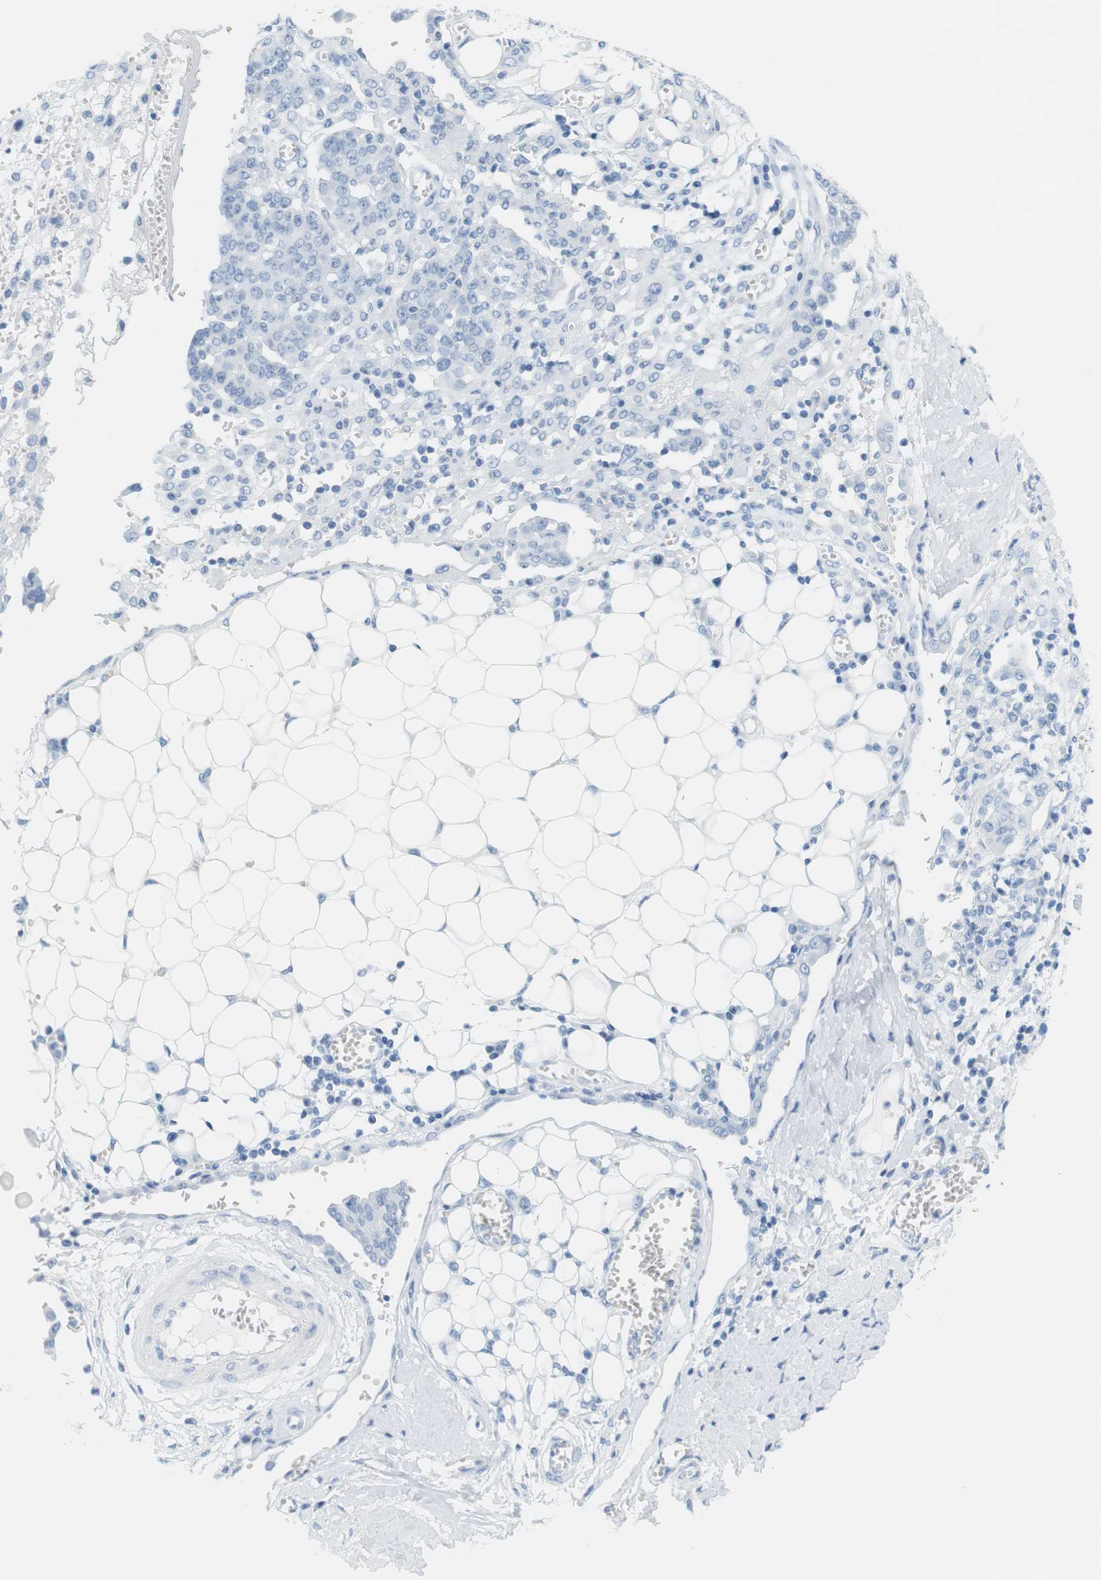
{"staining": {"intensity": "negative", "quantity": "none", "location": "none"}, "tissue": "ovarian cancer", "cell_type": "Tumor cells", "image_type": "cancer", "snomed": [{"axis": "morphology", "description": "Cystadenocarcinoma, serous, NOS"}, {"axis": "topography", "description": "Soft tissue"}, {"axis": "topography", "description": "Ovary"}], "caption": "The photomicrograph demonstrates no significant staining in tumor cells of ovarian cancer (serous cystadenocarcinoma).", "gene": "TNNT2", "patient": {"sex": "female", "age": 57}}